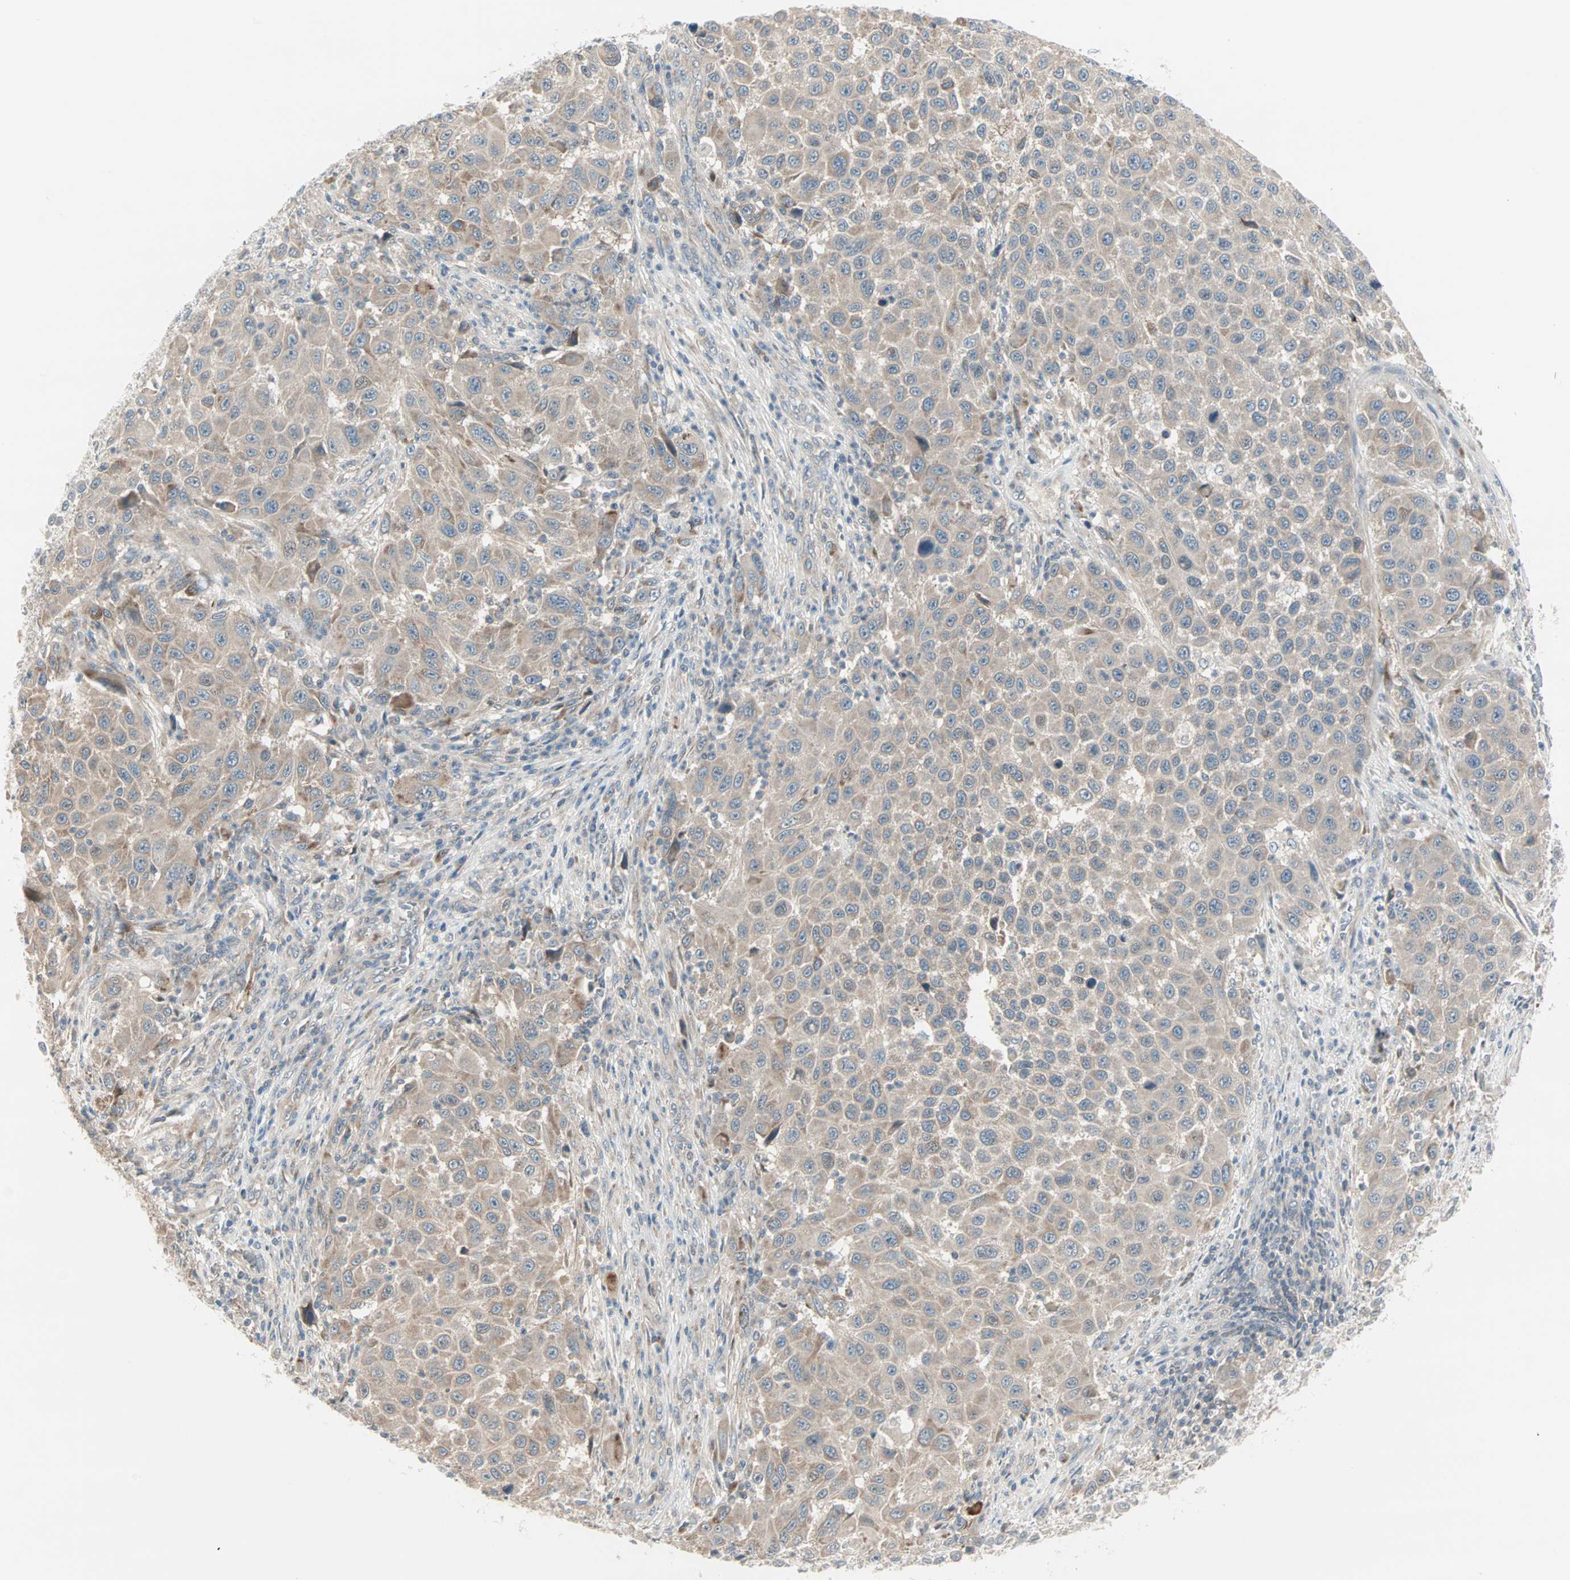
{"staining": {"intensity": "weak", "quantity": ">75%", "location": "cytoplasmic/membranous"}, "tissue": "melanoma", "cell_type": "Tumor cells", "image_type": "cancer", "snomed": [{"axis": "morphology", "description": "Malignant melanoma, Metastatic site"}, {"axis": "topography", "description": "Lymph node"}], "caption": "An immunohistochemistry image of tumor tissue is shown. Protein staining in brown highlights weak cytoplasmic/membranous positivity in melanoma within tumor cells.", "gene": "ZFP36", "patient": {"sex": "male", "age": 61}}